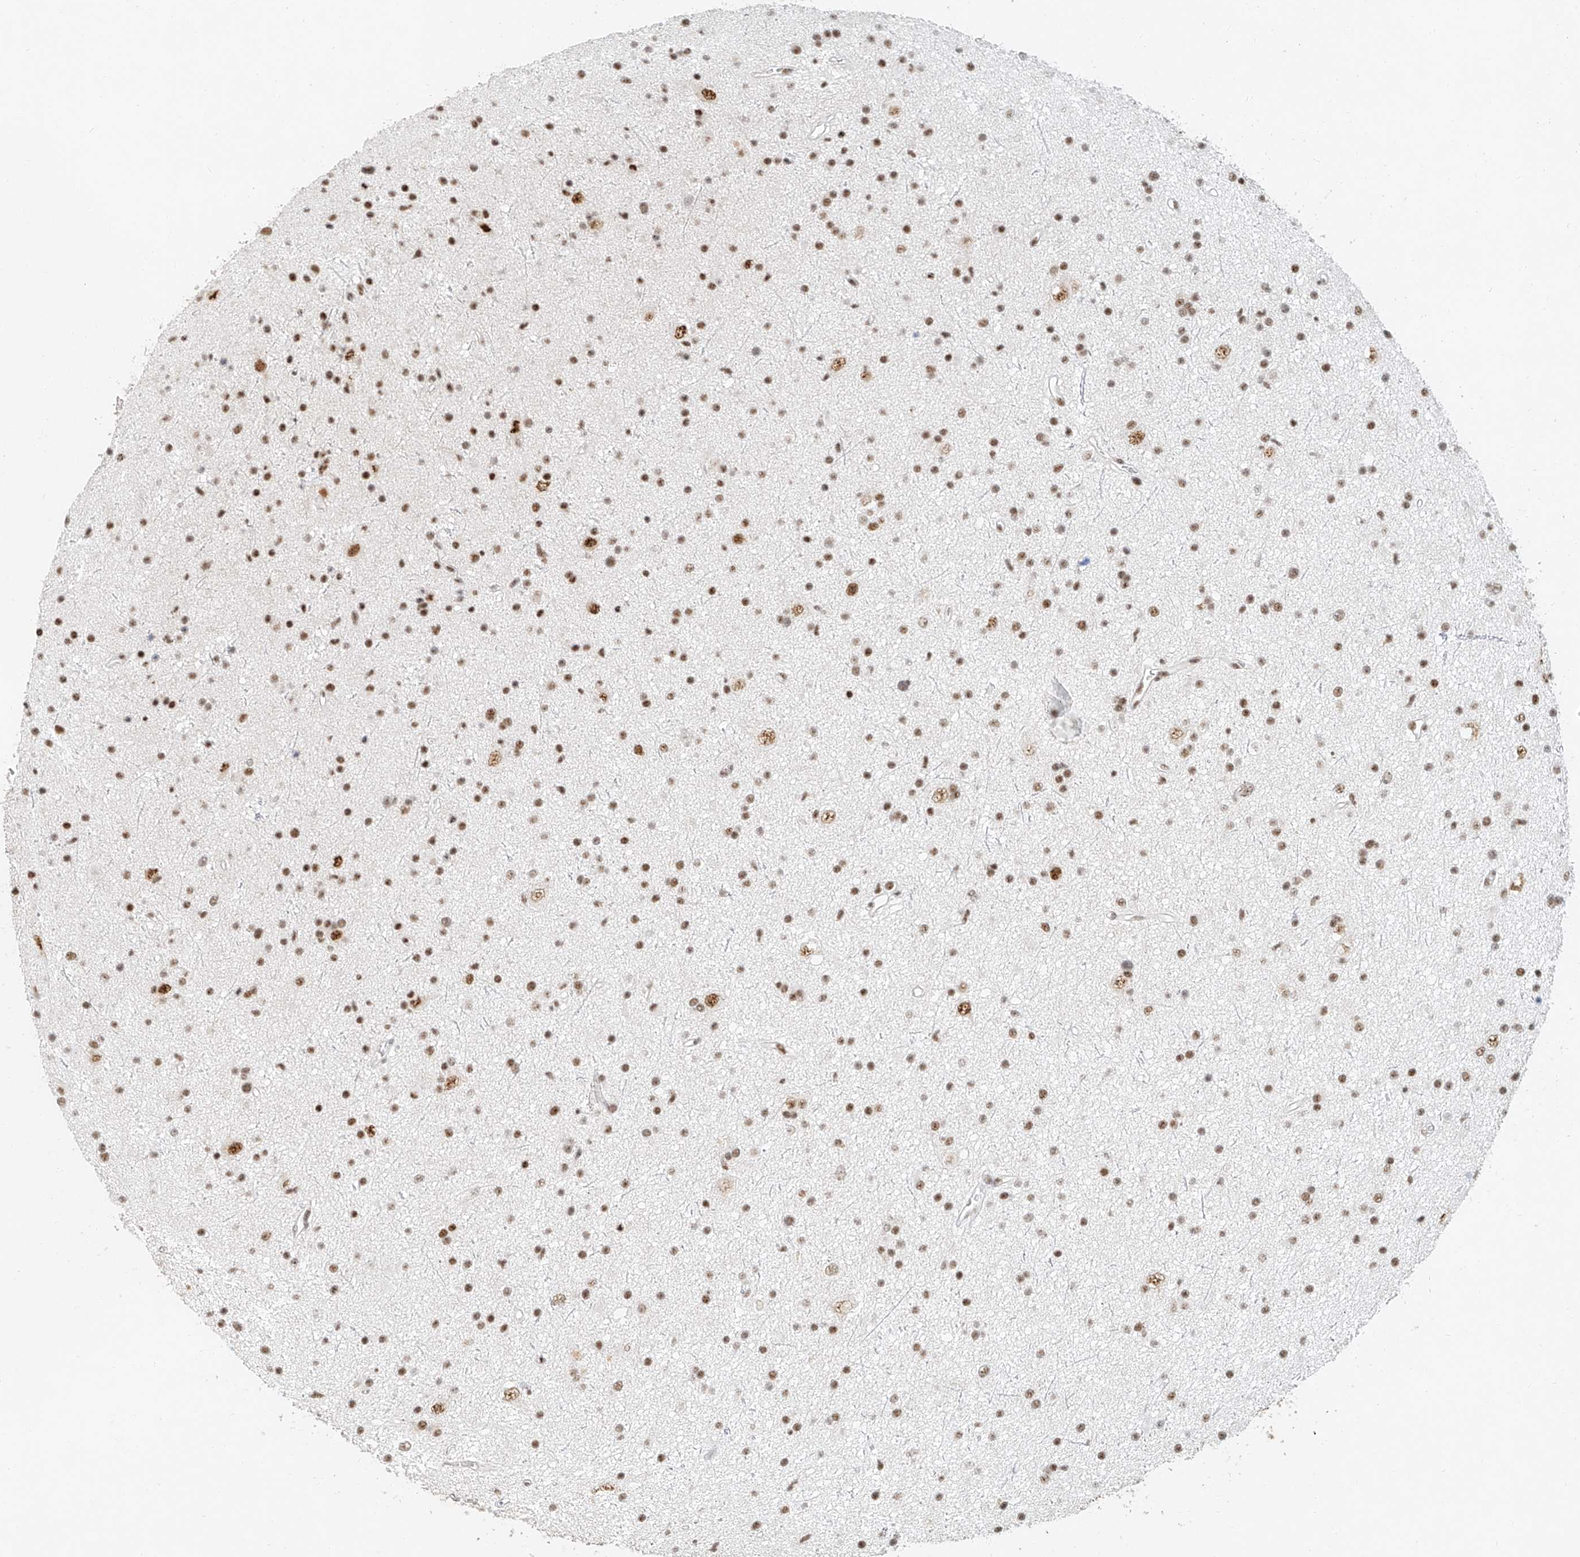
{"staining": {"intensity": "moderate", "quantity": ">75%", "location": "nuclear"}, "tissue": "glioma", "cell_type": "Tumor cells", "image_type": "cancer", "snomed": [{"axis": "morphology", "description": "Glioma, malignant, Low grade"}, {"axis": "topography", "description": "Cerebral cortex"}], "caption": "Glioma was stained to show a protein in brown. There is medium levels of moderate nuclear staining in about >75% of tumor cells. Nuclei are stained in blue.", "gene": "CXorf58", "patient": {"sex": "female", "age": 39}}